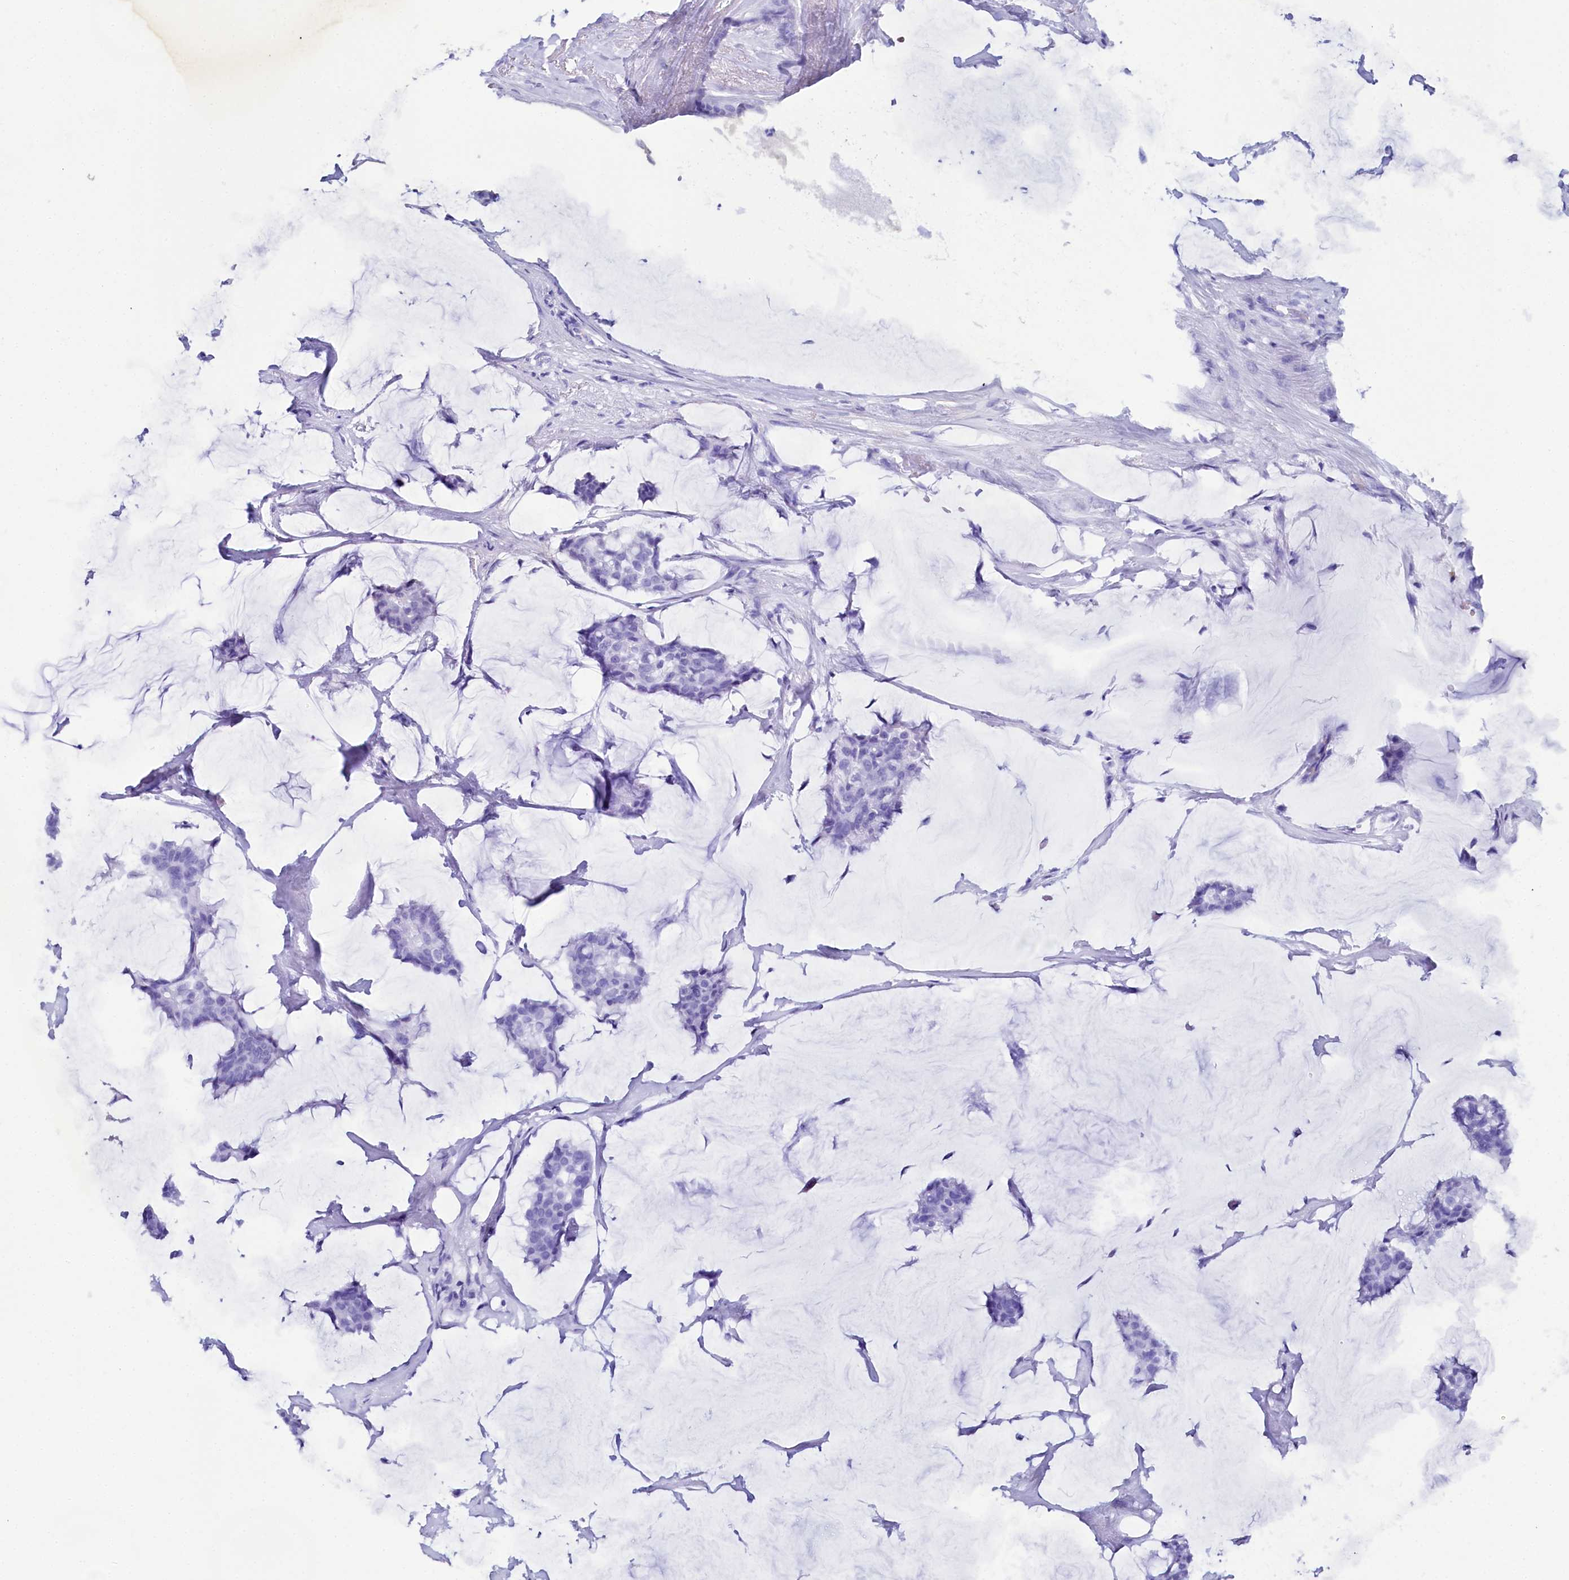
{"staining": {"intensity": "negative", "quantity": "none", "location": "none"}, "tissue": "breast cancer", "cell_type": "Tumor cells", "image_type": "cancer", "snomed": [{"axis": "morphology", "description": "Duct carcinoma"}, {"axis": "topography", "description": "Breast"}], "caption": "Immunohistochemical staining of human breast cancer reveals no significant positivity in tumor cells. (Brightfield microscopy of DAB (3,3'-diaminobenzidine) immunohistochemistry (IHC) at high magnification).", "gene": "TCOF1", "patient": {"sex": "female", "age": 93}}